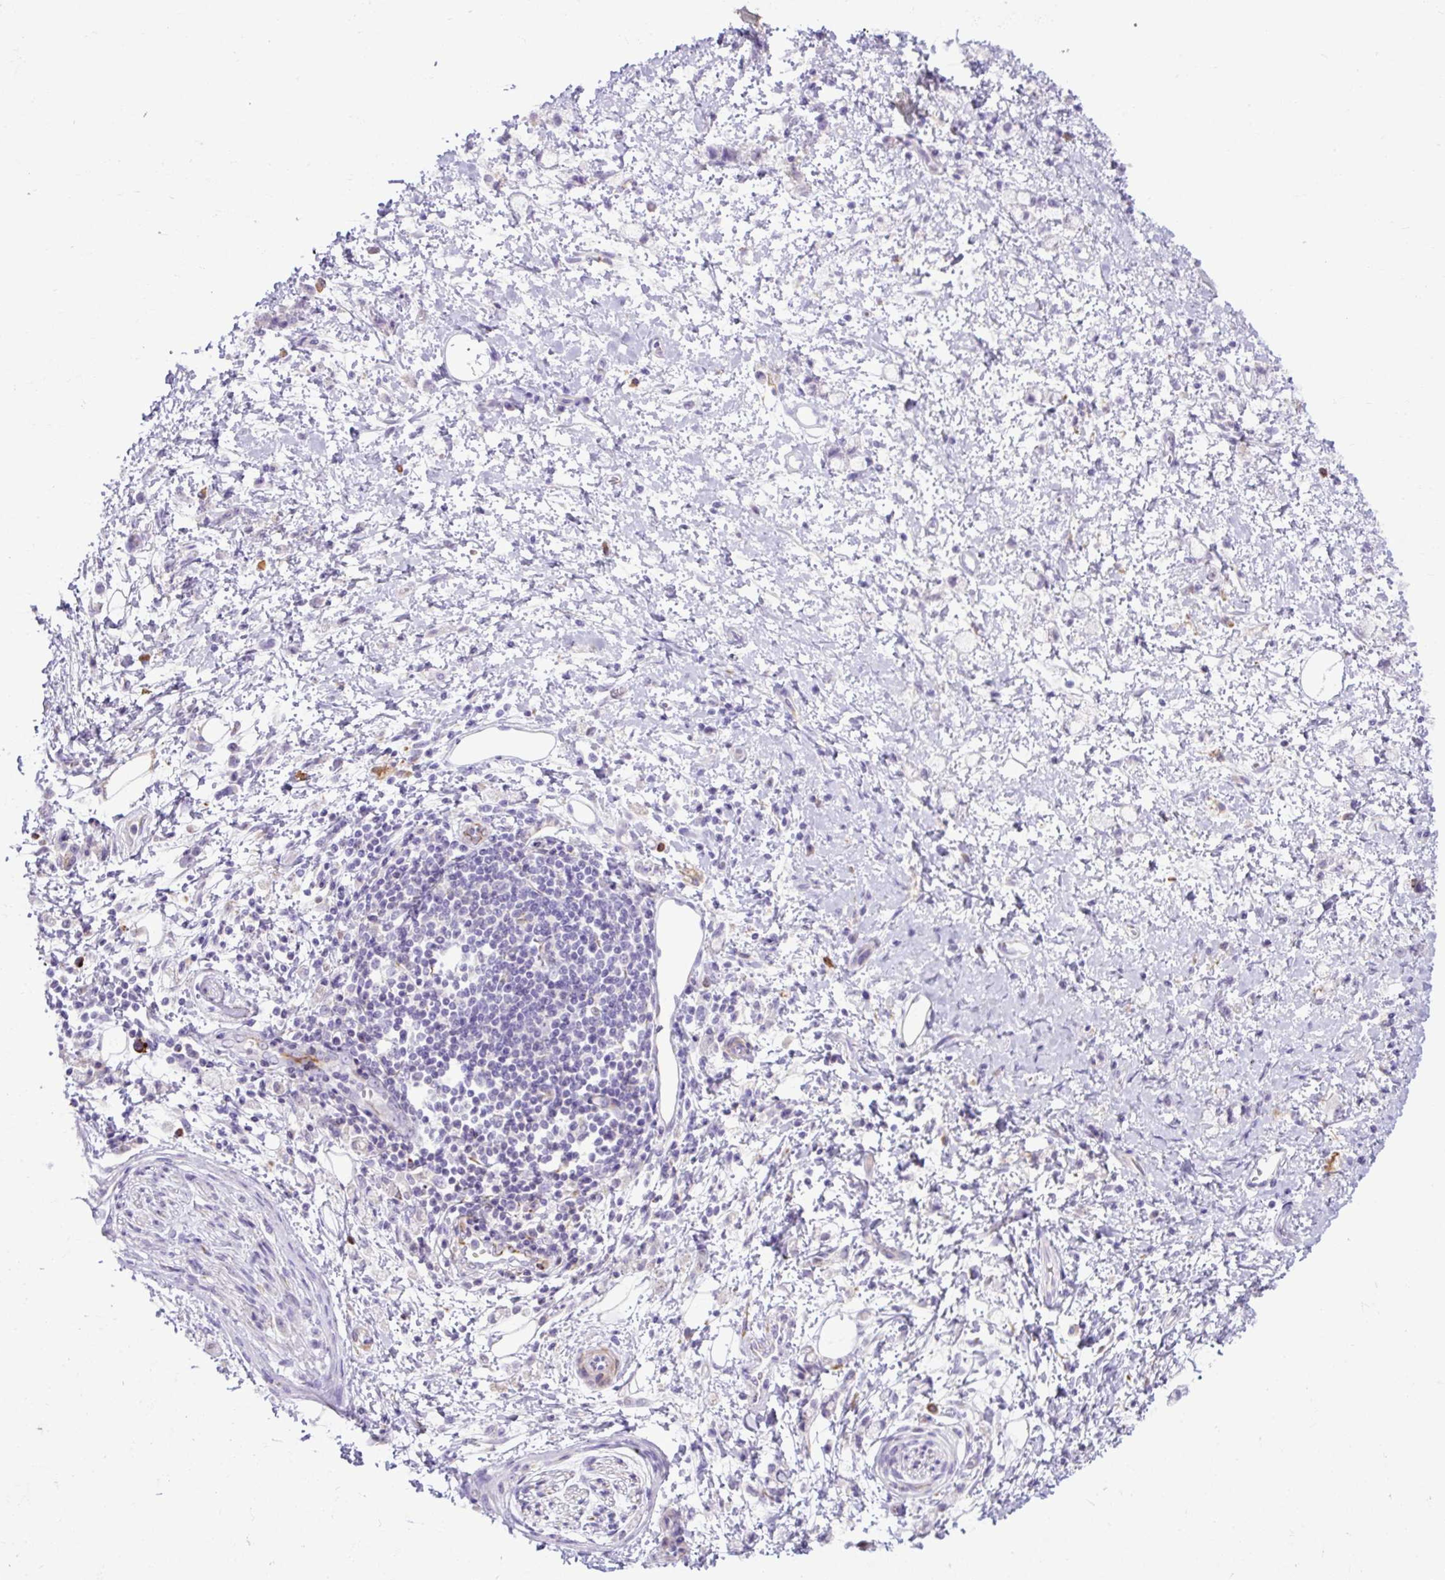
{"staining": {"intensity": "negative", "quantity": "none", "location": "none"}, "tissue": "stomach cancer", "cell_type": "Tumor cells", "image_type": "cancer", "snomed": [{"axis": "morphology", "description": "Adenocarcinoma, NOS"}, {"axis": "topography", "description": "Stomach"}], "caption": "Tumor cells are negative for brown protein staining in stomach cancer.", "gene": "SPTBN5", "patient": {"sex": "female", "age": 60}}